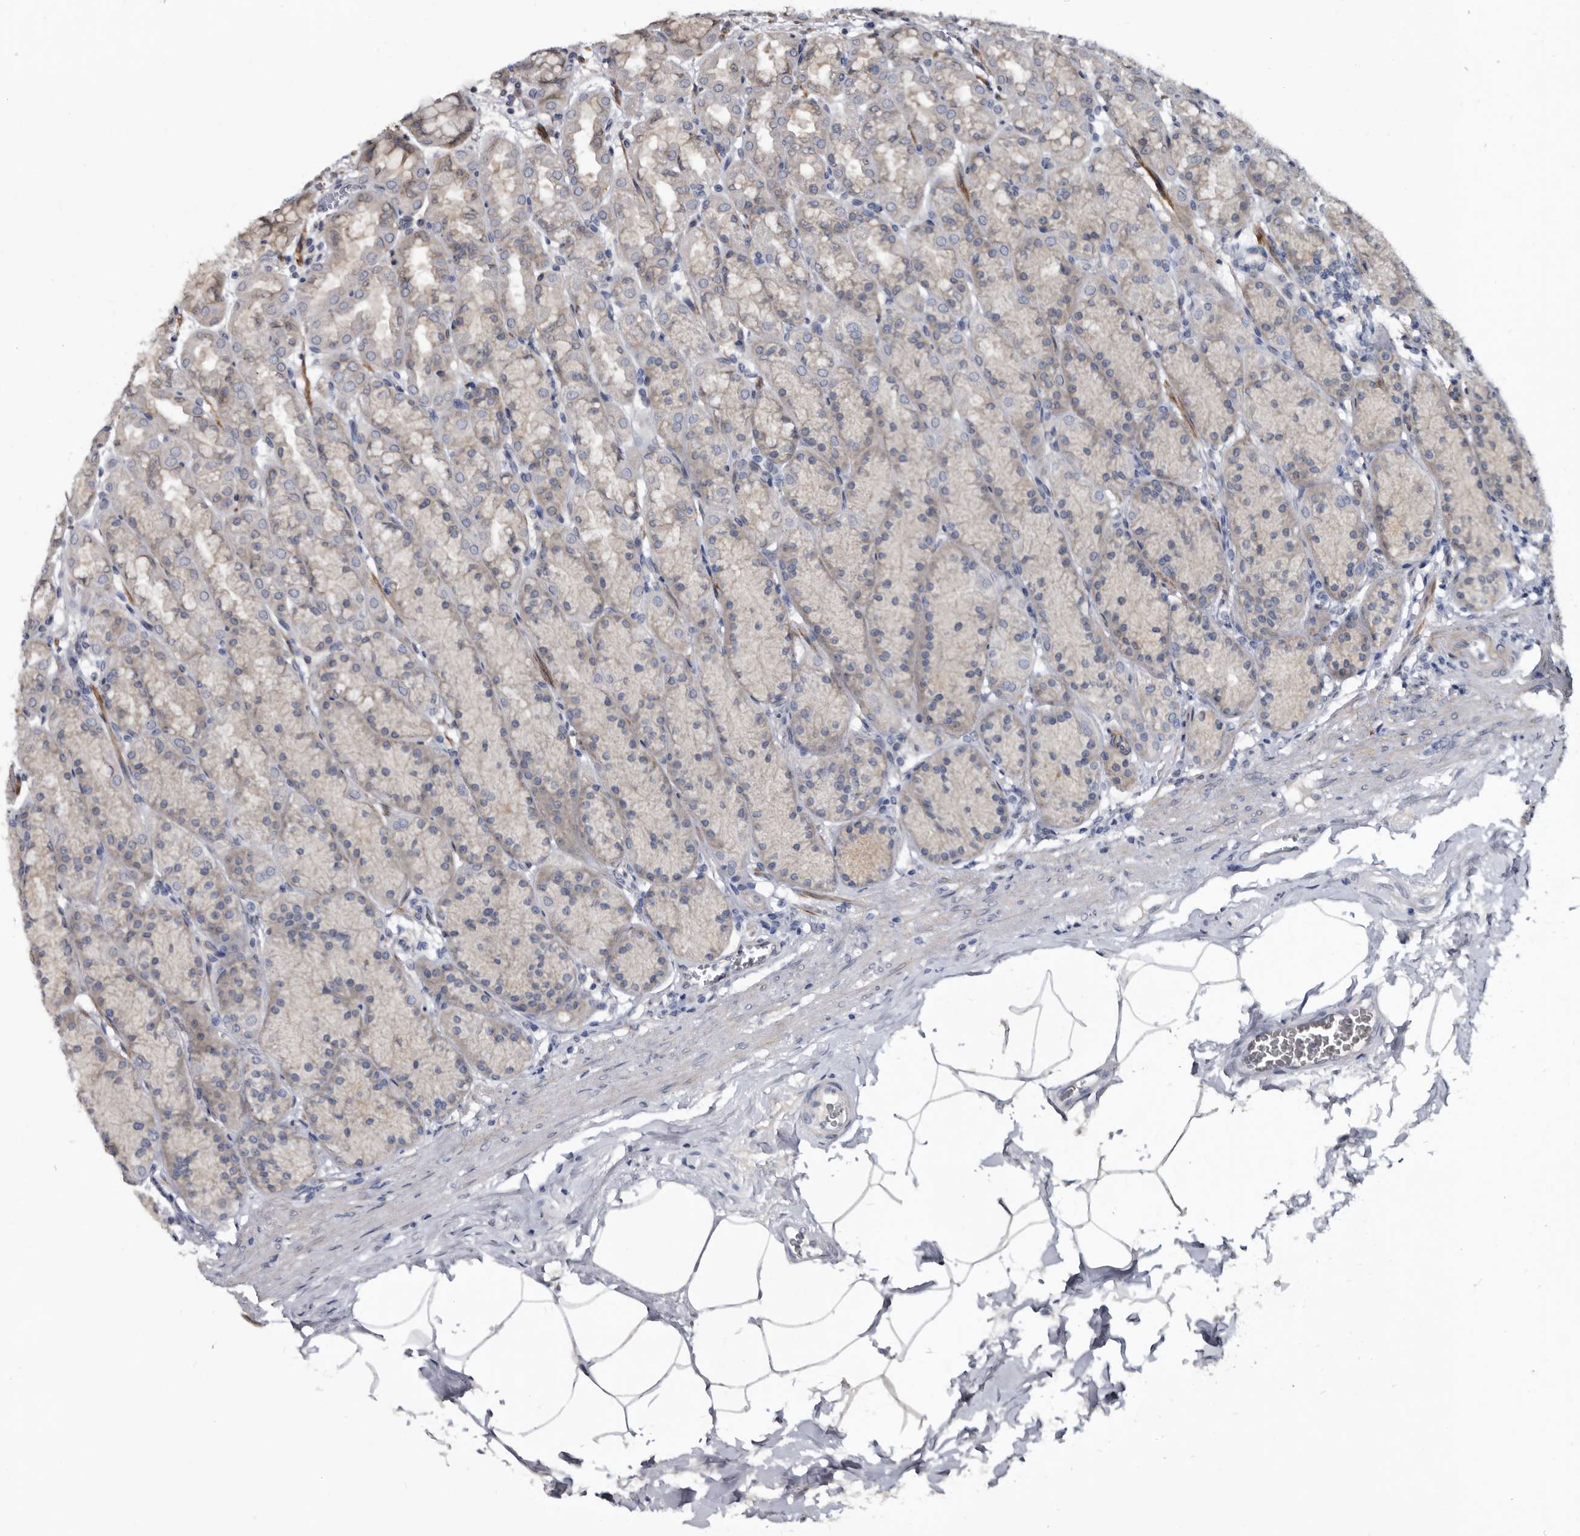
{"staining": {"intensity": "negative", "quantity": "none", "location": "none"}, "tissue": "stomach", "cell_type": "Glandular cells", "image_type": "normal", "snomed": [{"axis": "morphology", "description": "Normal tissue, NOS"}, {"axis": "topography", "description": "Stomach"}], "caption": "This is an IHC image of unremarkable stomach. There is no expression in glandular cells.", "gene": "PROM1", "patient": {"sex": "male", "age": 42}}